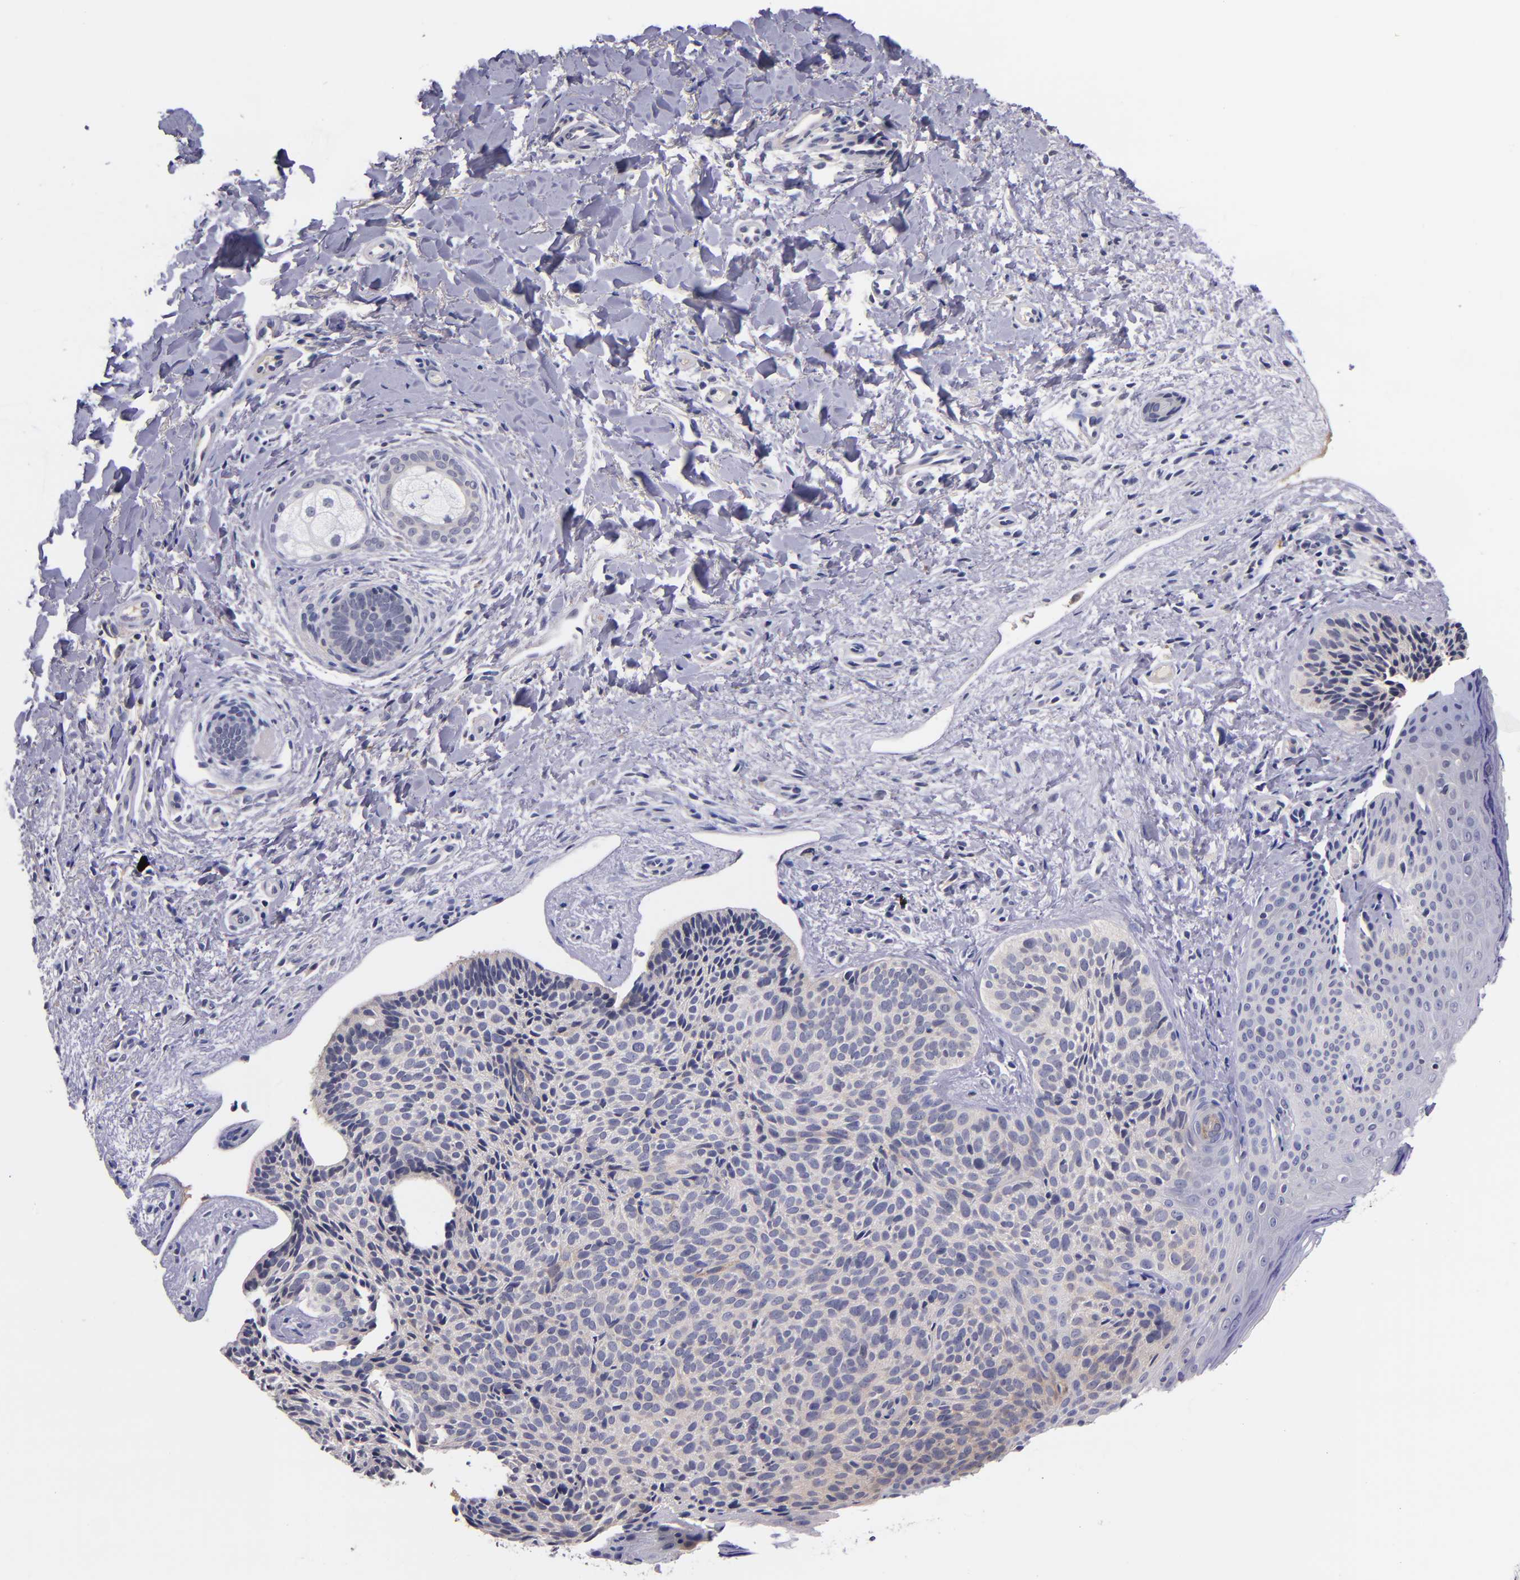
{"staining": {"intensity": "weak", "quantity": "25%-75%", "location": "cytoplasmic/membranous"}, "tissue": "skin cancer", "cell_type": "Tumor cells", "image_type": "cancer", "snomed": [{"axis": "morphology", "description": "Basal cell carcinoma"}, {"axis": "topography", "description": "Skin"}], "caption": "Immunohistochemistry of human basal cell carcinoma (skin) demonstrates low levels of weak cytoplasmic/membranous staining in approximately 25%-75% of tumor cells.", "gene": "RBP4", "patient": {"sex": "female", "age": 78}}